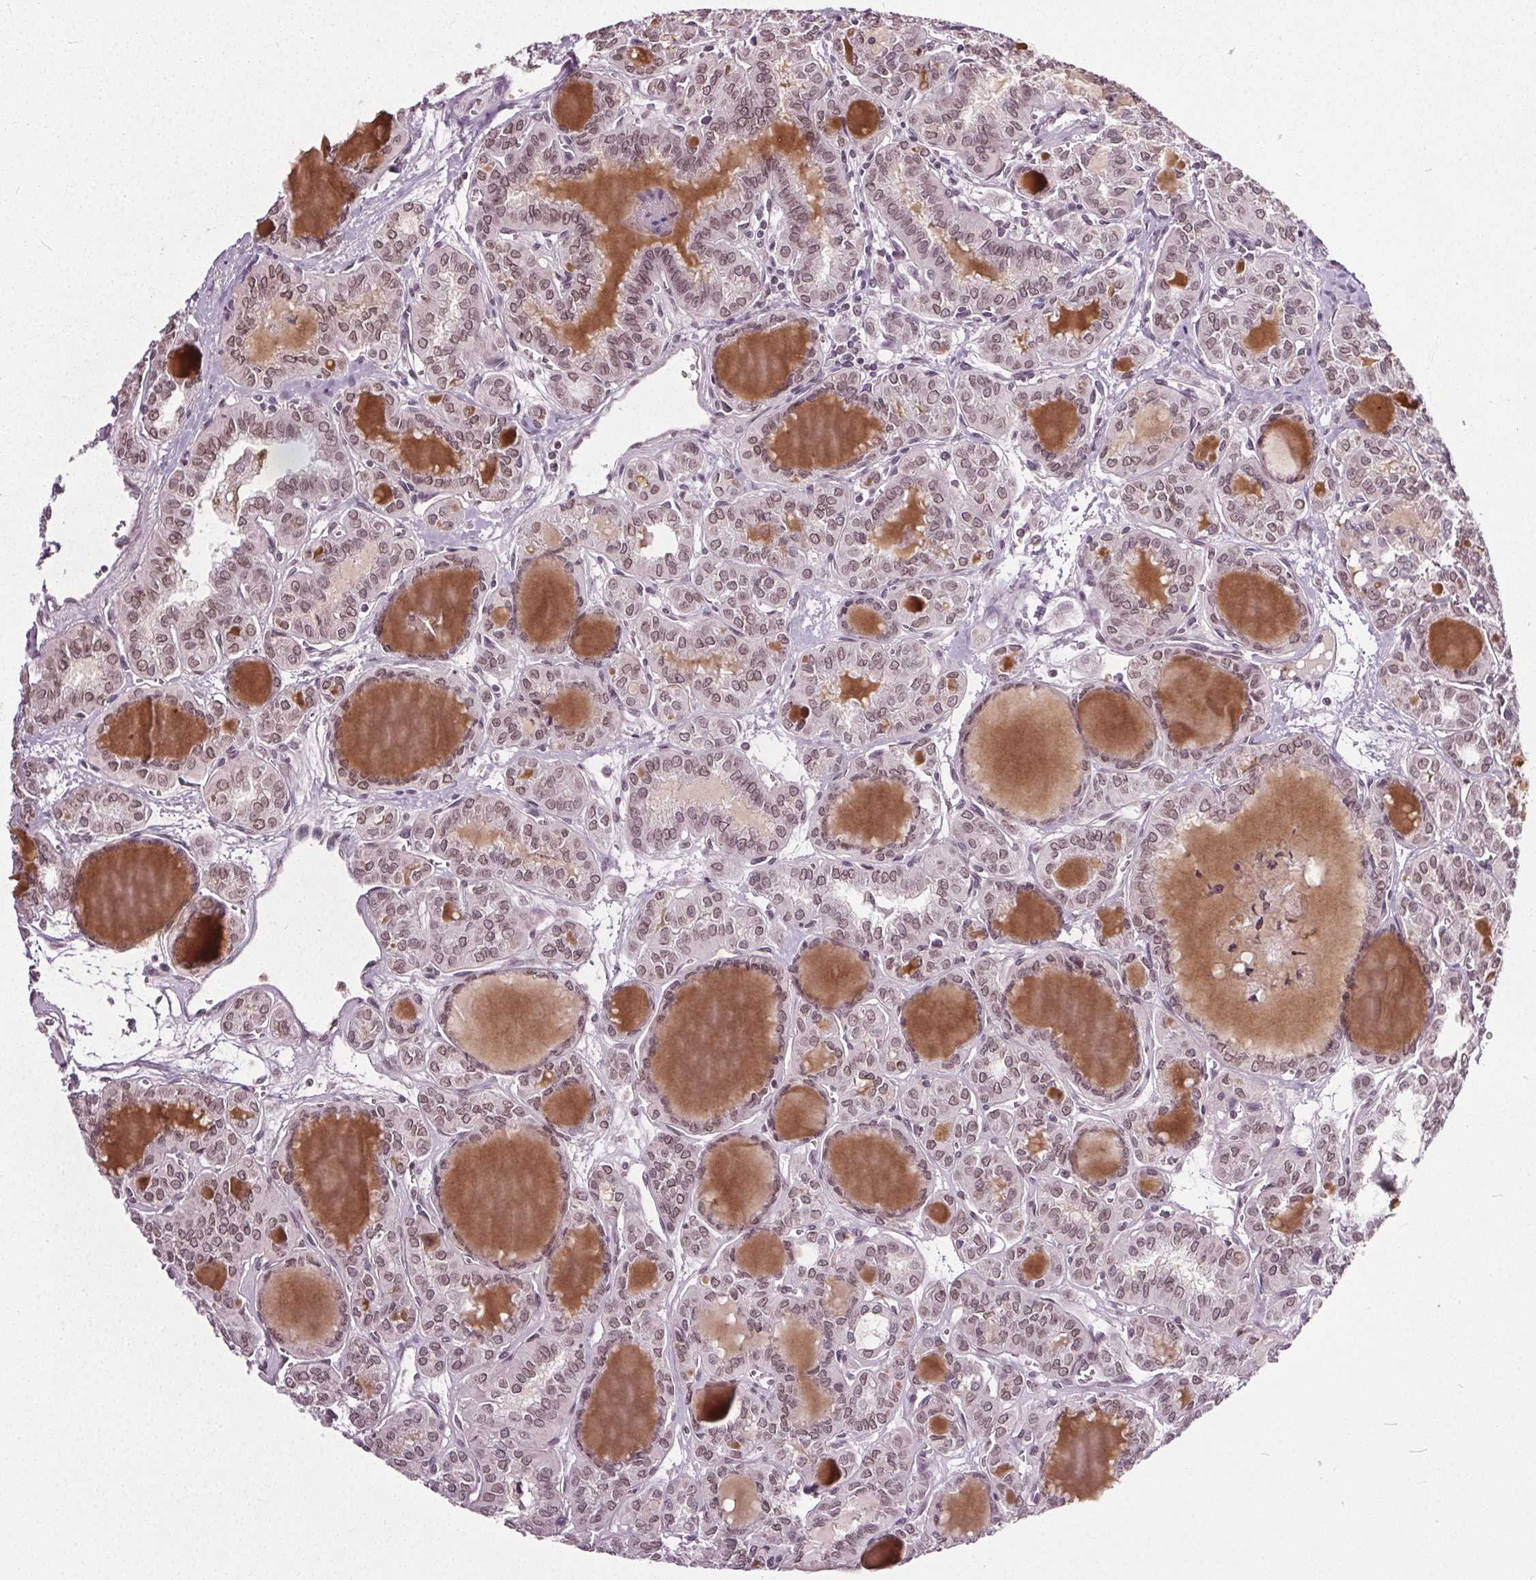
{"staining": {"intensity": "moderate", "quantity": ">75%", "location": "cytoplasmic/membranous,nuclear"}, "tissue": "thyroid cancer", "cell_type": "Tumor cells", "image_type": "cancer", "snomed": [{"axis": "morphology", "description": "Papillary adenocarcinoma, NOS"}, {"axis": "topography", "description": "Thyroid gland"}], "caption": "Papillary adenocarcinoma (thyroid) tissue displays moderate cytoplasmic/membranous and nuclear staining in about >75% of tumor cells", "gene": "TTC39C", "patient": {"sex": "female", "age": 41}}